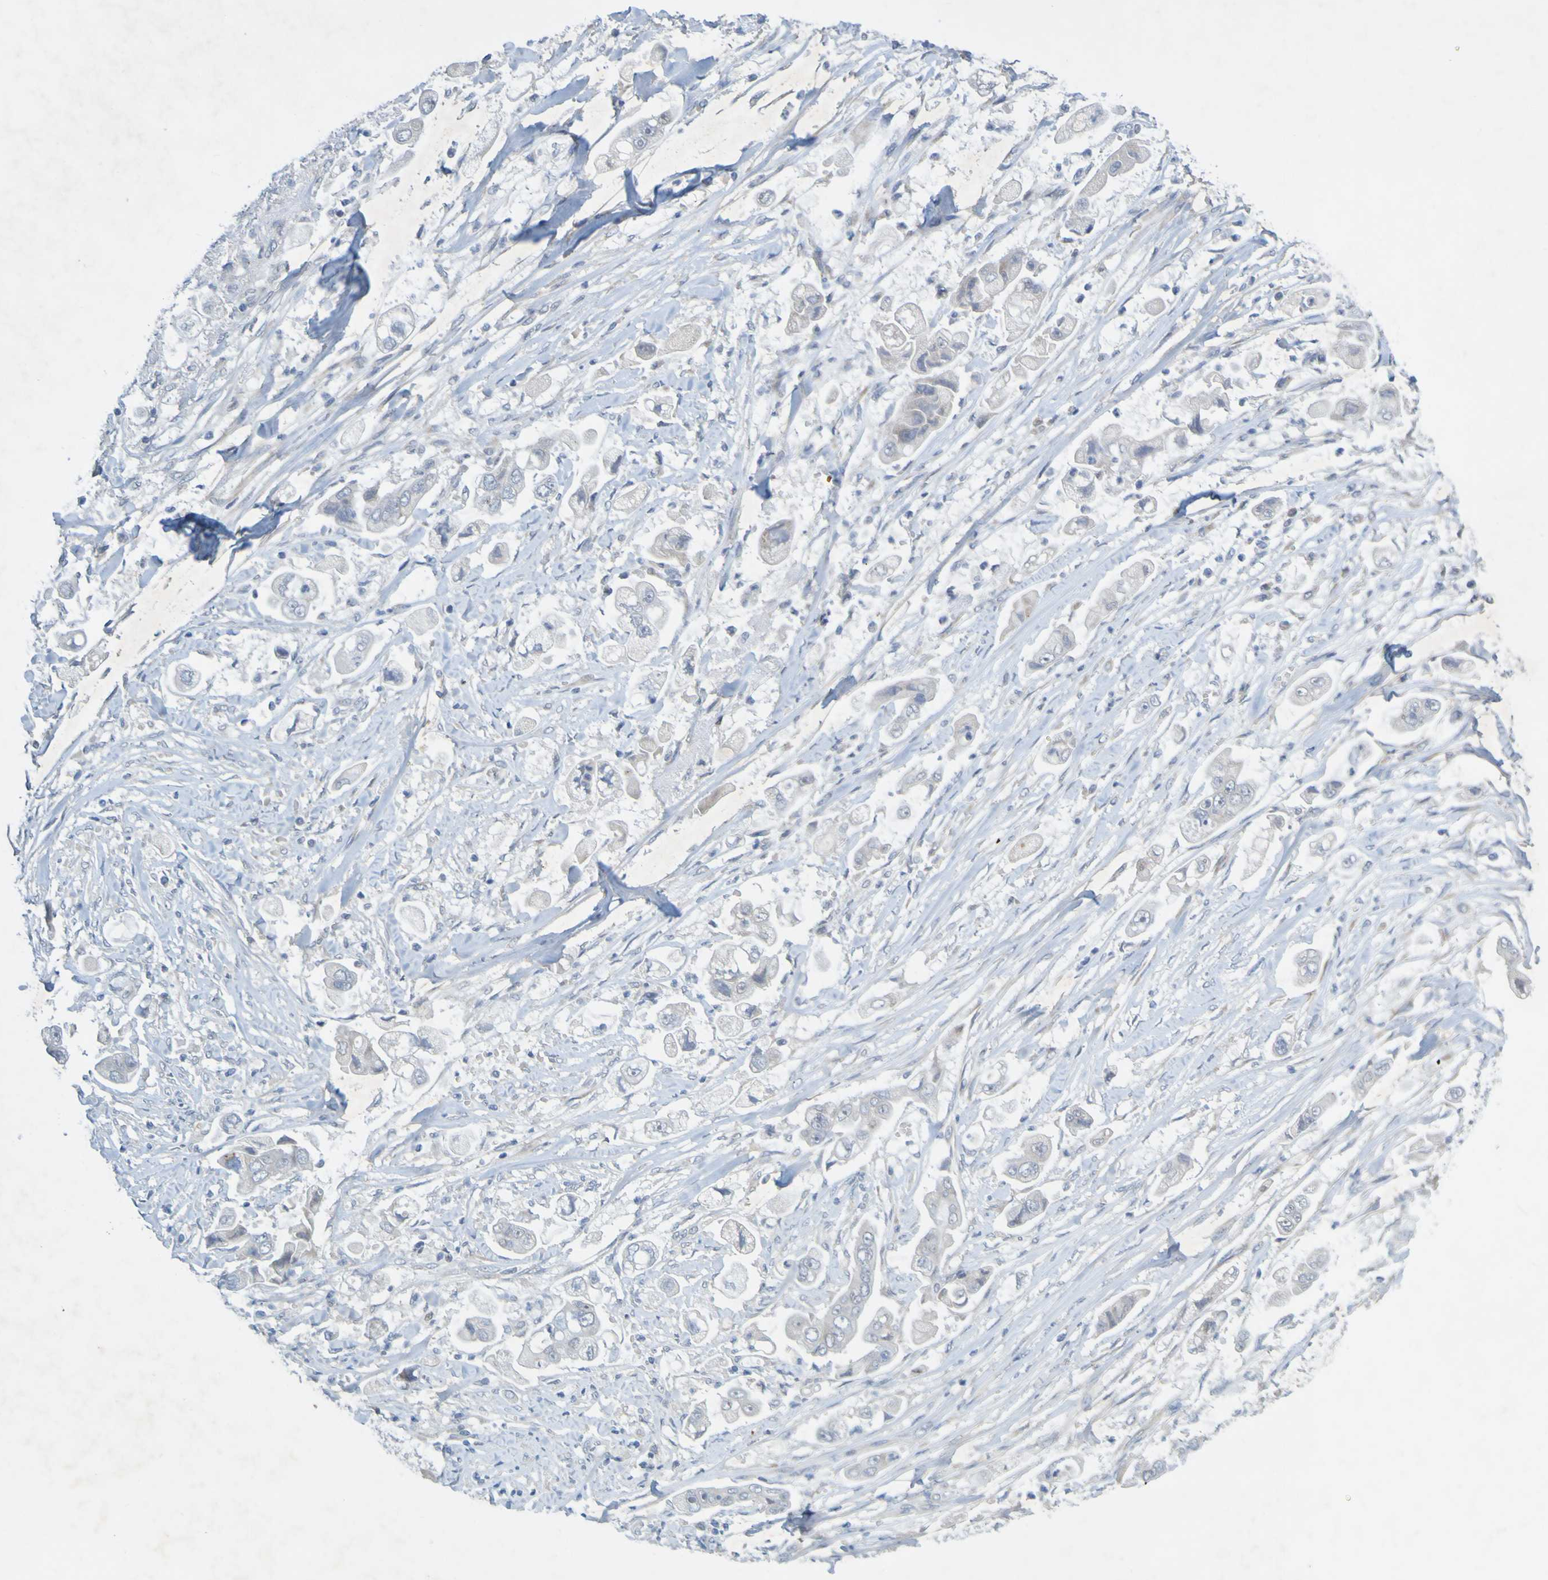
{"staining": {"intensity": "weak", "quantity": "25%-75%", "location": "cytoplasmic/membranous"}, "tissue": "stomach cancer", "cell_type": "Tumor cells", "image_type": "cancer", "snomed": [{"axis": "morphology", "description": "Adenocarcinoma, NOS"}, {"axis": "topography", "description": "Stomach"}], "caption": "Immunohistochemical staining of stomach cancer (adenocarcinoma) shows weak cytoplasmic/membranous protein positivity in approximately 25%-75% of tumor cells.", "gene": "LILRB5", "patient": {"sex": "male", "age": 62}}